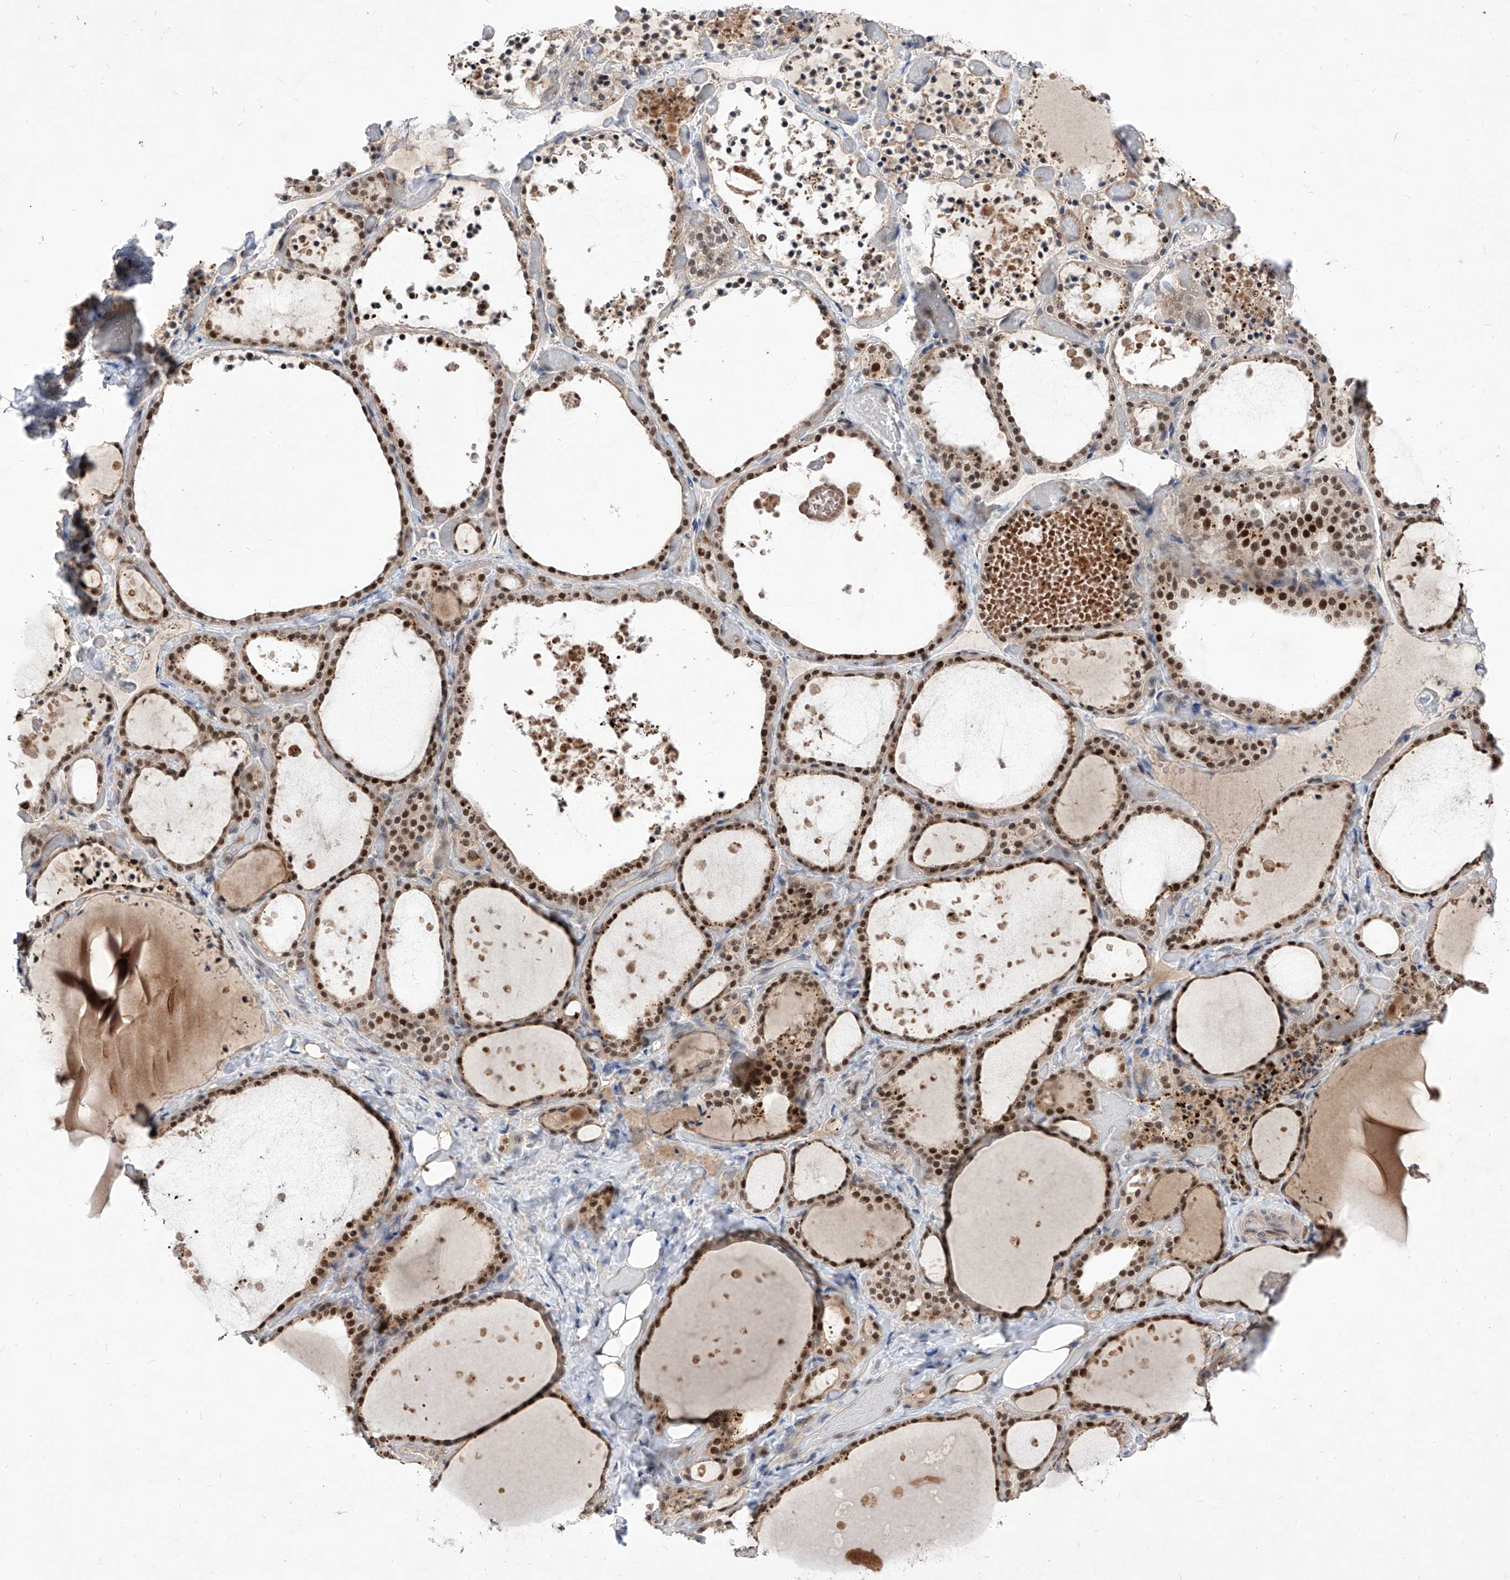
{"staining": {"intensity": "strong", "quantity": ">75%", "location": "cytoplasmic/membranous,nuclear"}, "tissue": "thyroid gland", "cell_type": "Glandular cells", "image_type": "normal", "snomed": [{"axis": "morphology", "description": "Normal tissue, NOS"}, {"axis": "topography", "description": "Thyroid gland"}], "caption": "Glandular cells reveal strong cytoplasmic/membranous,nuclear positivity in about >75% of cells in unremarkable thyroid gland.", "gene": "LGR4", "patient": {"sex": "female", "age": 44}}